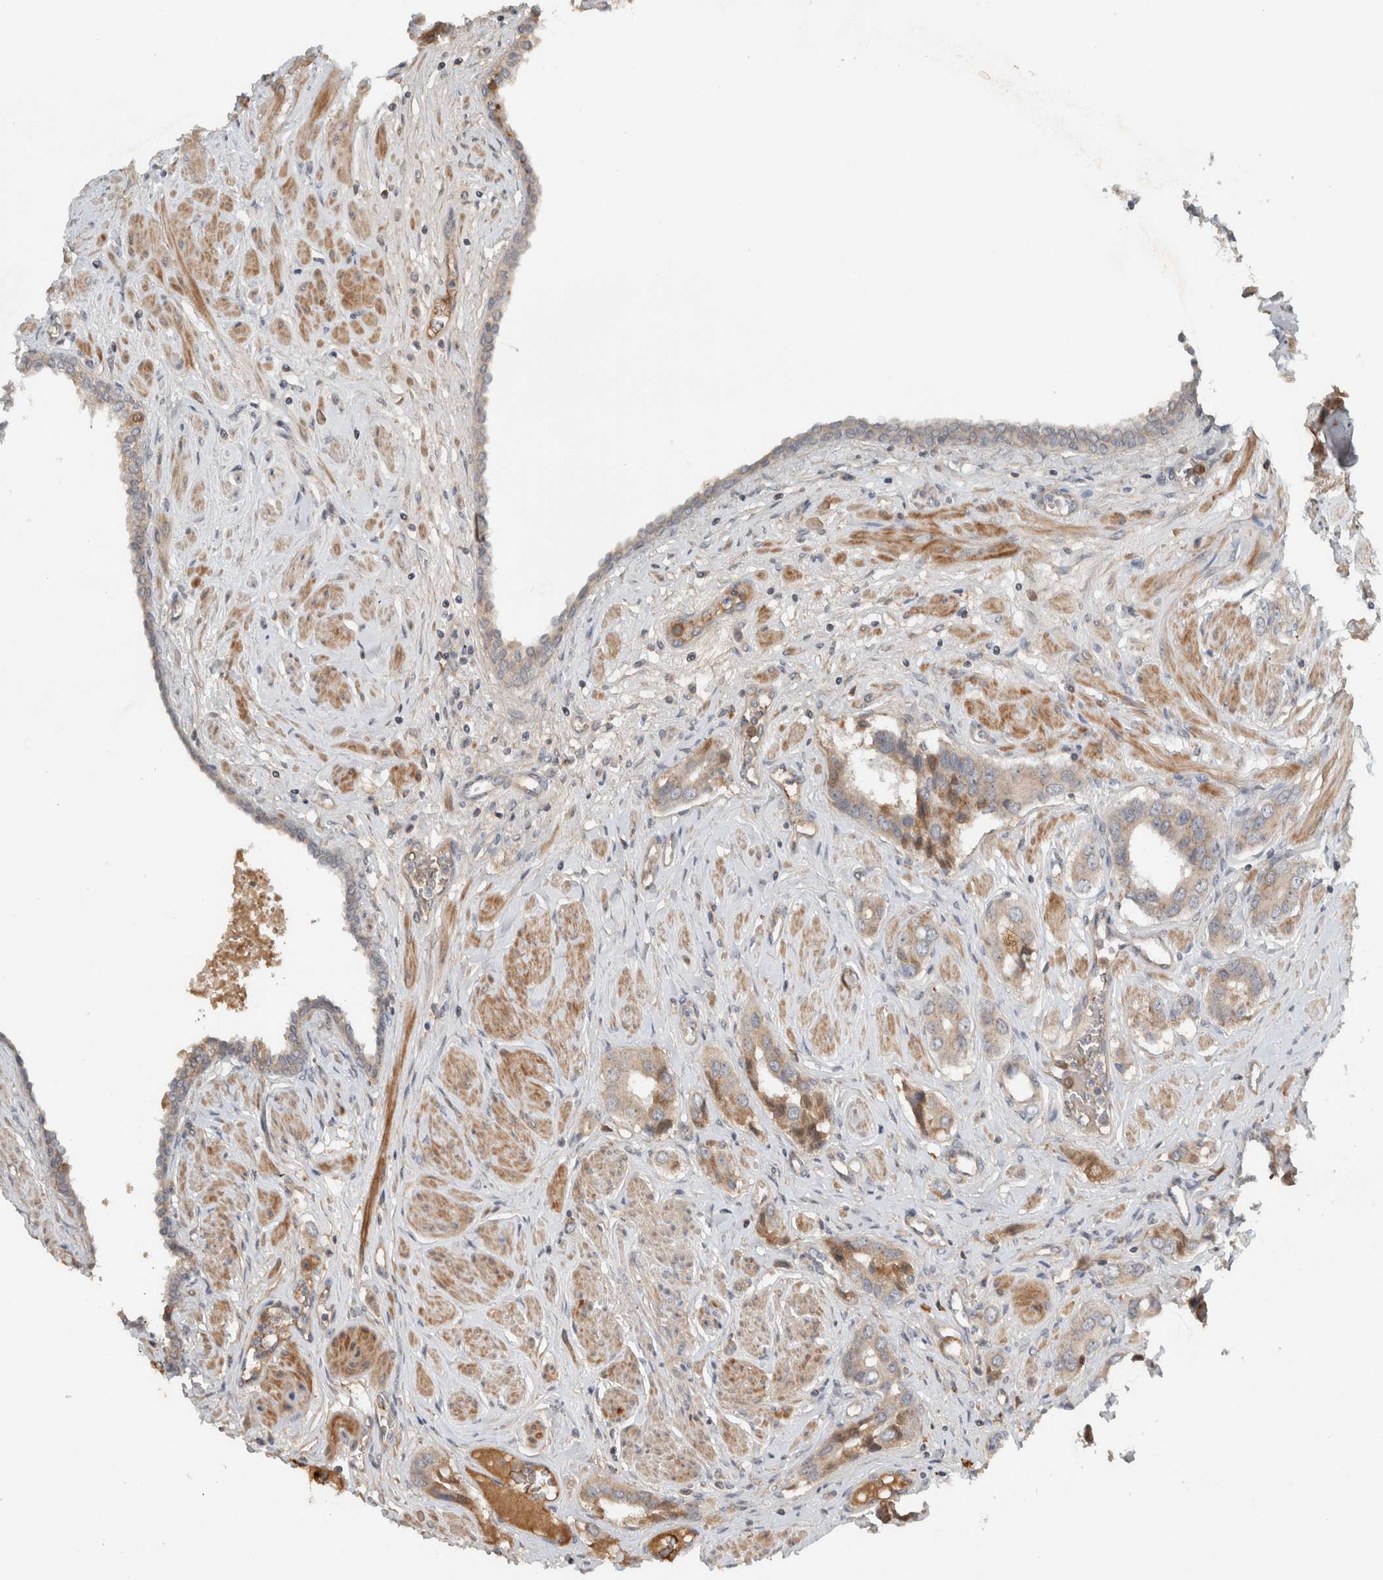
{"staining": {"intensity": "weak", "quantity": ">75%", "location": "cytoplasmic/membranous"}, "tissue": "prostate cancer", "cell_type": "Tumor cells", "image_type": "cancer", "snomed": [{"axis": "morphology", "description": "Adenocarcinoma, High grade"}, {"axis": "topography", "description": "Prostate"}], "caption": "High-grade adenocarcinoma (prostate) stained with a protein marker reveals weak staining in tumor cells.", "gene": "ARMC7", "patient": {"sex": "male", "age": 52}}